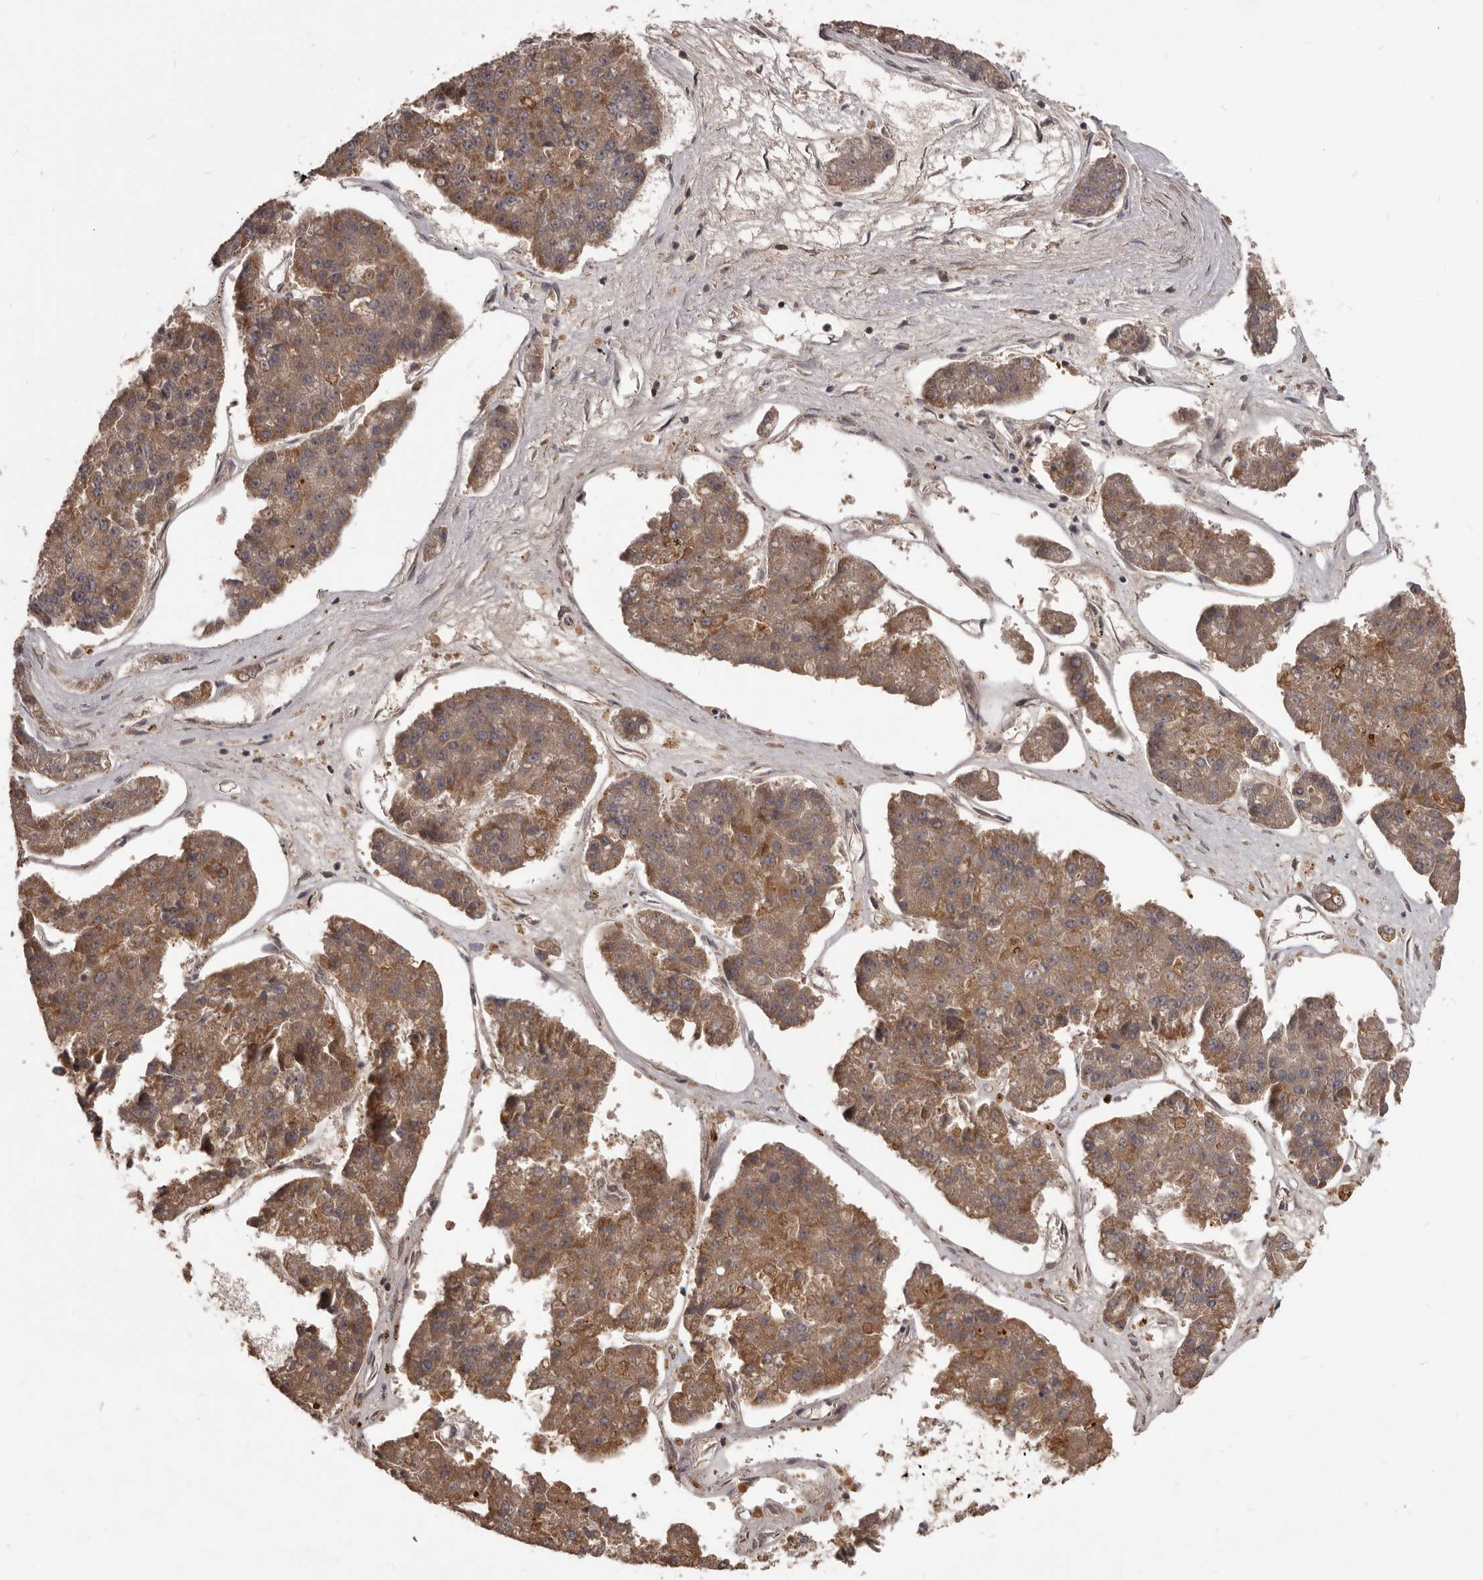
{"staining": {"intensity": "moderate", "quantity": ">75%", "location": "cytoplasmic/membranous"}, "tissue": "pancreatic cancer", "cell_type": "Tumor cells", "image_type": "cancer", "snomed": [{"axis": "morphology", "description": "Adenocarcinoma, NOS"}, {"axis": "topography", "description": "Pancreas"}], "caption": "There is medium levels of moderate cytoplasmic/membranous positivity in tumor cells of adenocarcinoma (pancreatic), as demonstrated by immunohistochemical staining (brown color).", "gene": "GABPB2", "patient": {"sex": "male", "age": 50}}